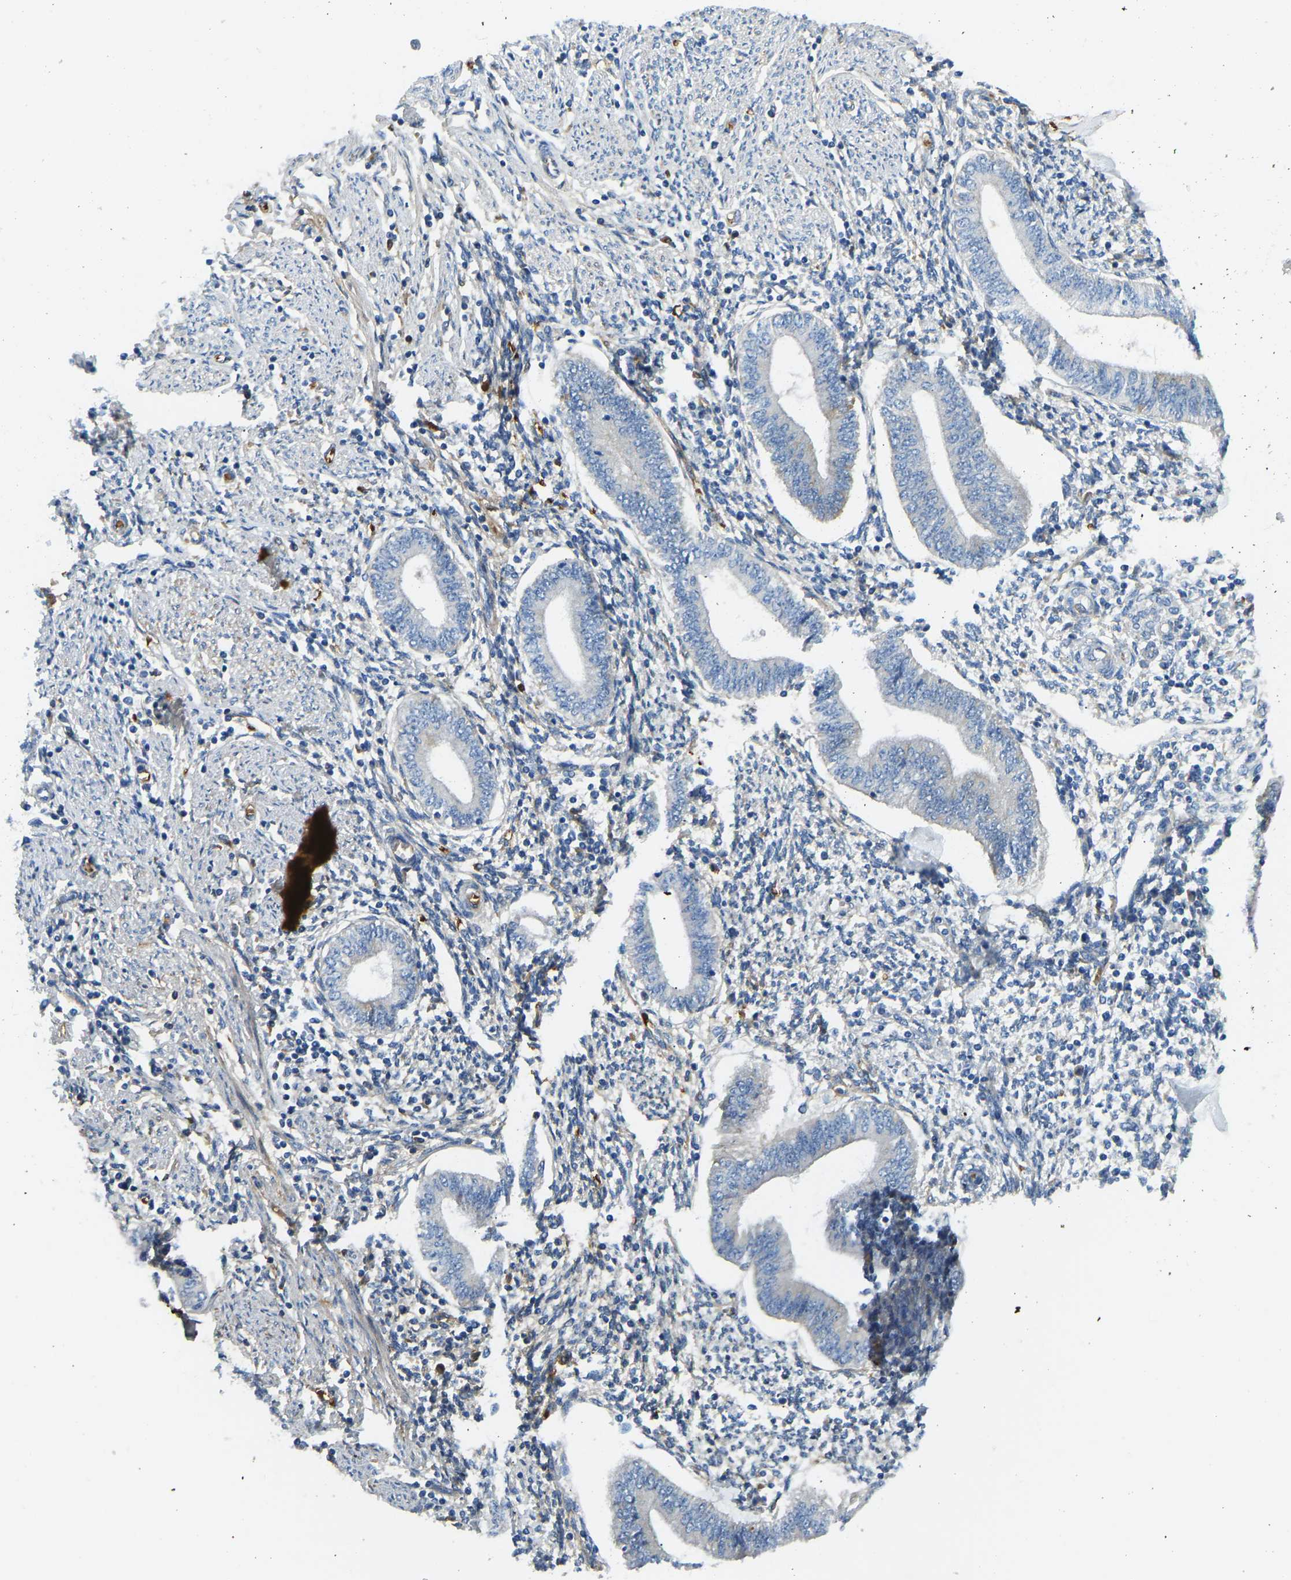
{"staining": {"intensity": "moderate", "quantity": "25%-75%", "location": "cytoplasmic/membranous"}, "tissue": "endometrium", "cell_type": "Cells in endometrial stroma", "image_type": "normal", "snomed": [{"axis": "morphology", "description": "Normal tissue, NOS"}, {"axis": "topography", "description": "Endometrium"}], "caption": "A photomicrograph of human endometrium stained for a protein reveals moderate cytoplasmic/membranous brown staining in cells in endometrial stroma. (Stains: DAB (3,3'-diaminobenzidine) in brown, nuclei in blue, Microscopy: brightfield microscopy at high magnification).", "gene": "COL15A1", "patient": {"sex": "female", "age": 50}}